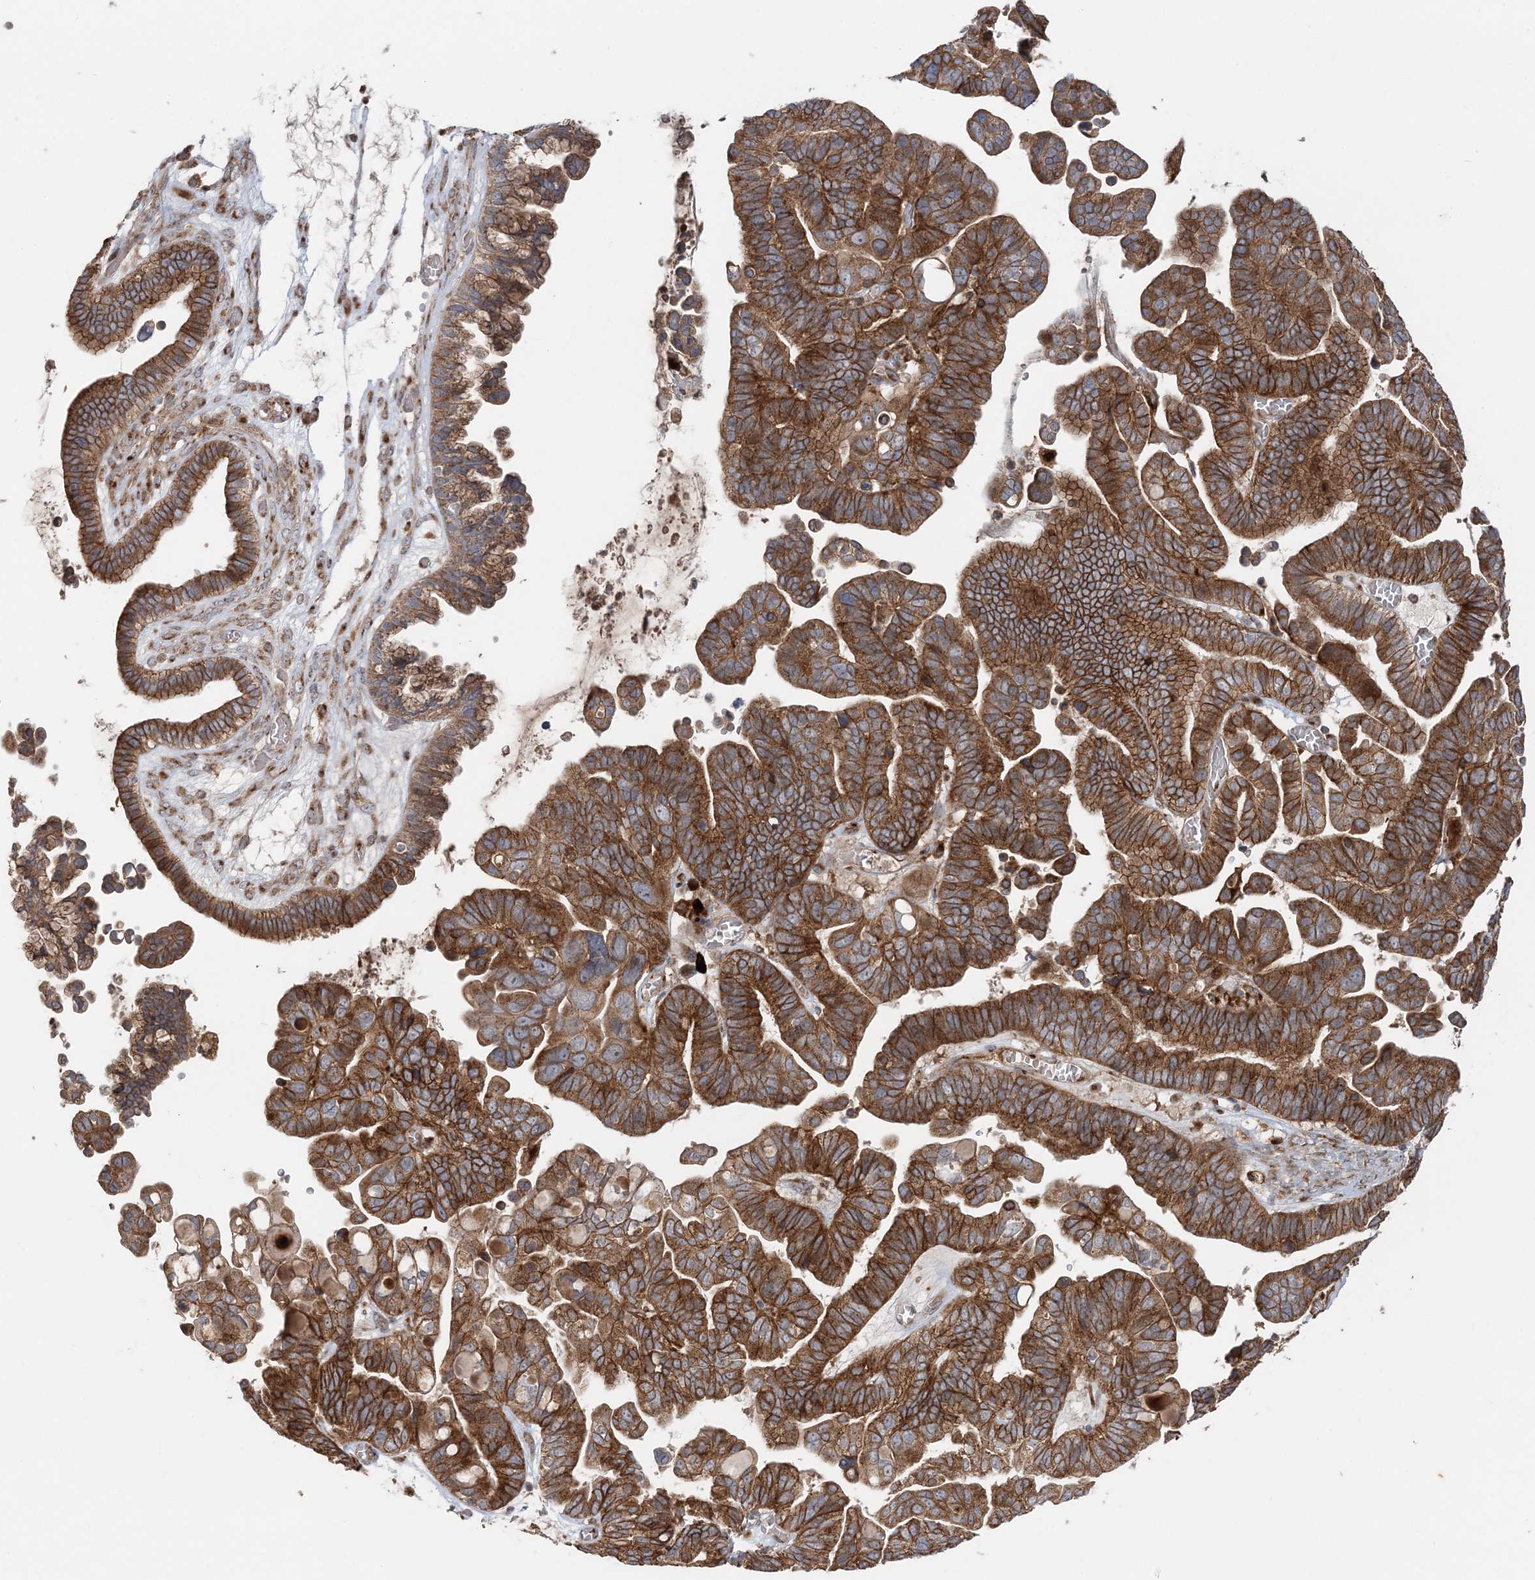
{"staining": {"intensity": "strong", "quantity": ">75%", "location": "cytoplasmic/membranous"}, "tissue": "ovarian cancer", "cell_type": "Tumor cells", "image_type": "cancer", "snomed": [{"axis": "morphology", "description": "Cystadenocarcinoma, serous, NOS"}, {"axis": "topography", "description": "Ovary"}], "caption": "Immunohistochemistry histopathology image of human serous cystadenocarcinoma (ovarian) stained for a protein (brown), which reveals high levels of strong cytoplasmic/membranous expression in approximately >75% of tumor cells.", "gene": "ABCC3", "patient": {"sex": "female", "age": 56}}